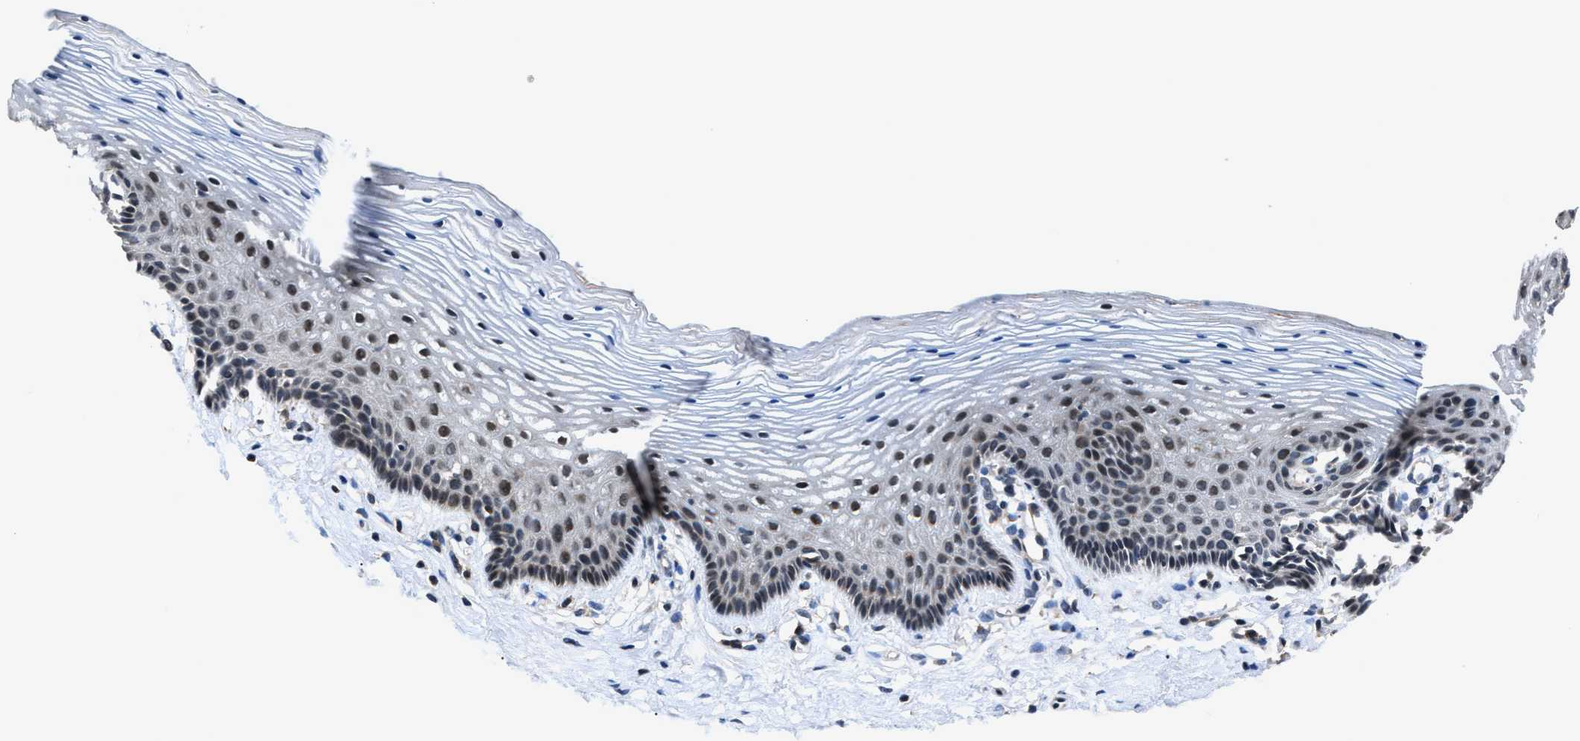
{"staining": {"intensity": "moderate", "quantity": "<25%", "location": "nuclear"}, "tissue": "vagina", "cell_type": "Squamous epithelial cells", "image_type": "normal", "snomed": [{"axis": "morphology", "description": "Normal tissue, NOS"}, {"axis": "topography", "description": "Vagina"}], "caption": "A brown stain highlights moderate nuclear positivity of a protein in squamous epithelial cells of benign vagina.", "gene": "TNRC18", "patient": {"sex": "female", "age": 32}}